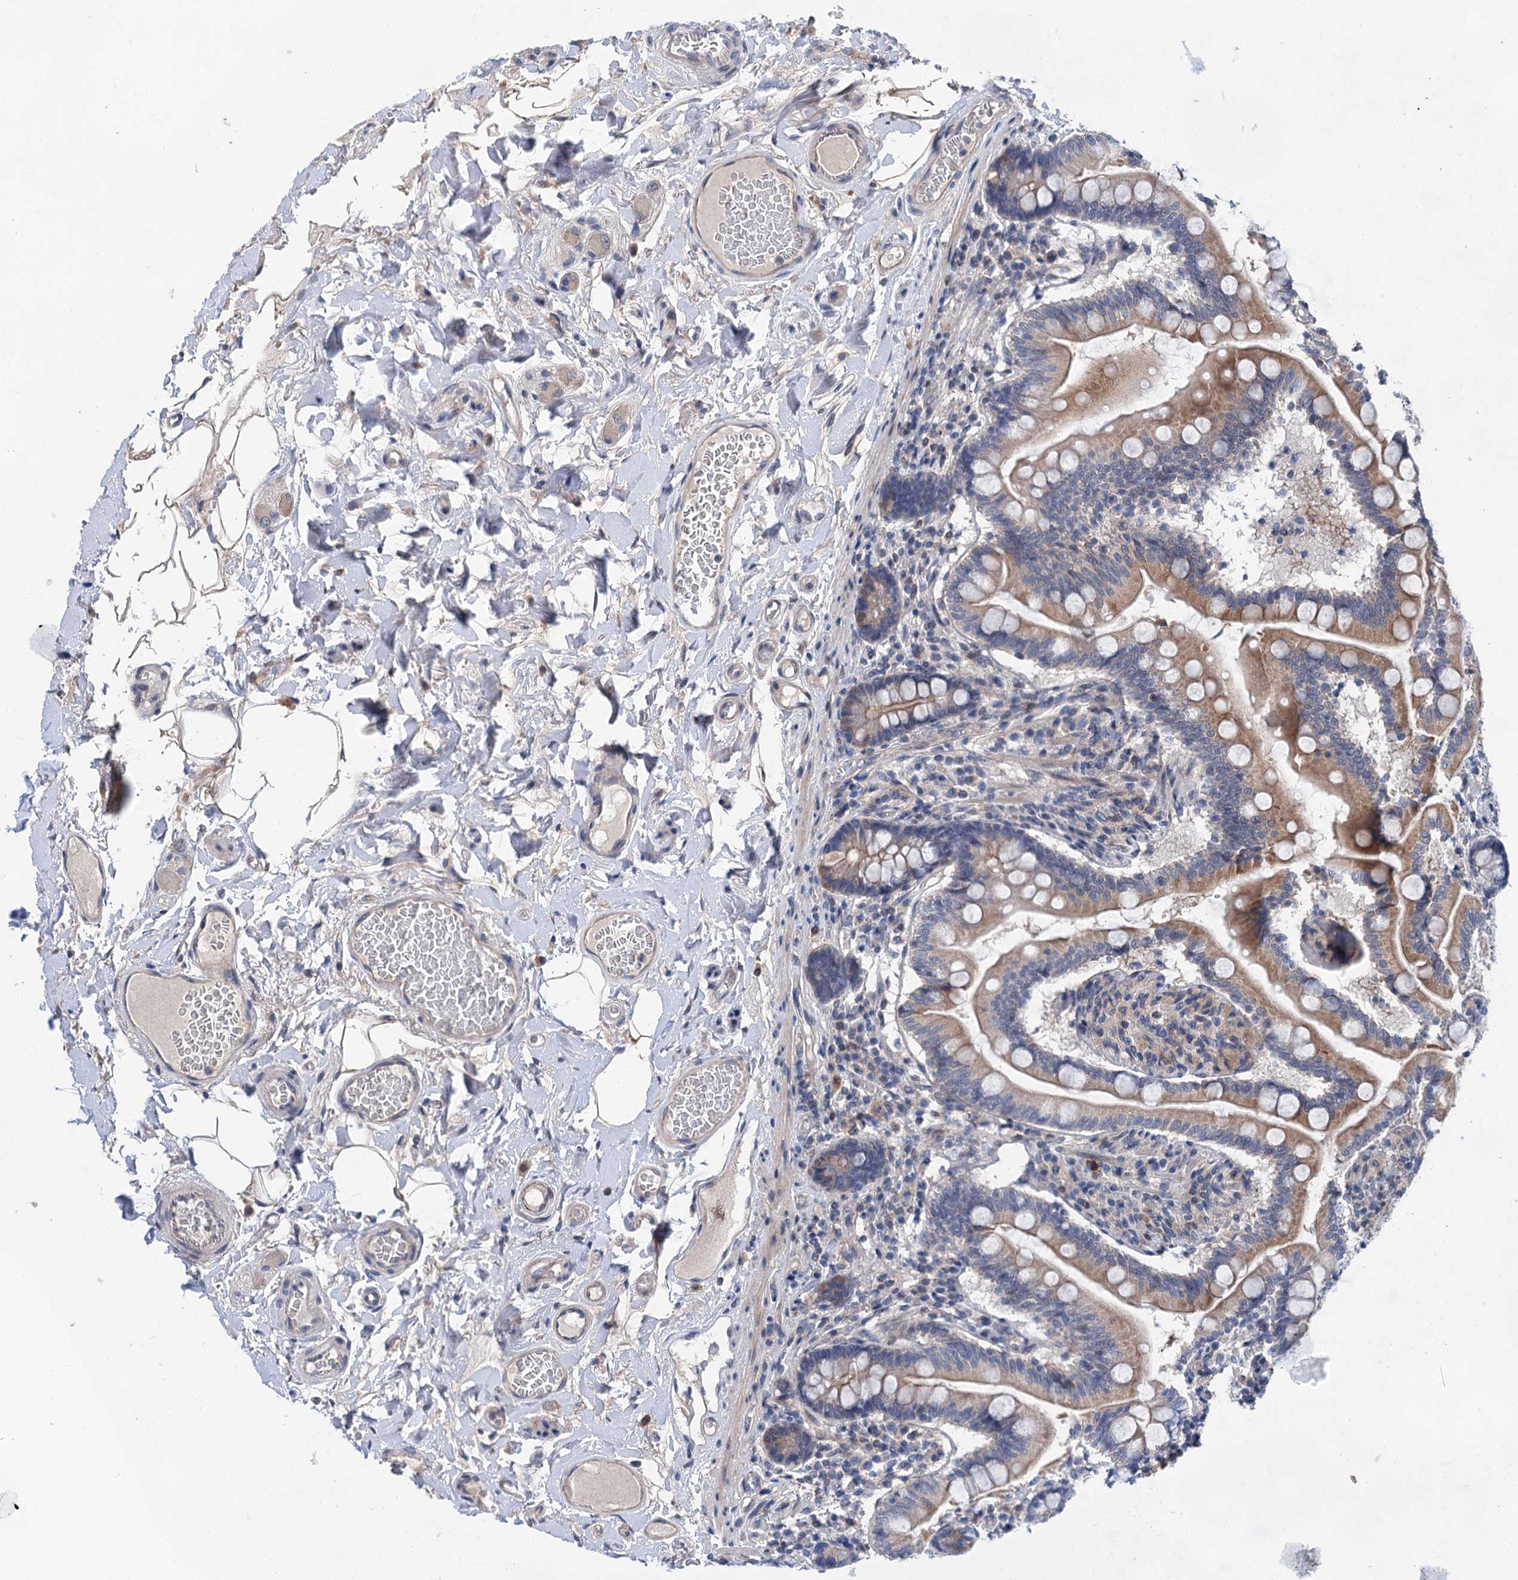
{"staining": {"intensity": "weak", "quantity": "<25%", "location": "cytoplasmic/membranous"}, "tissue": "small intestine", "cell_type": "Glandular cells", "image_type": "normal", "snomed": [{"axis": "morphology", "description": "Normal tissue, NOS"}, {"axis": "topography", "description": "Small intestine"}], "caption": "Immunohistochemistry (IHC) of normal human small intestine displays no expression in glandular cells. Brightfield microscopy of immunohistochemistry stained with DAB (3,3'-diaminobenzidine) (brown) and hematoxylin (blue), captured at high magnification.", "gene": "MORN3", "patient": {"sex": "female", "age": 64}}